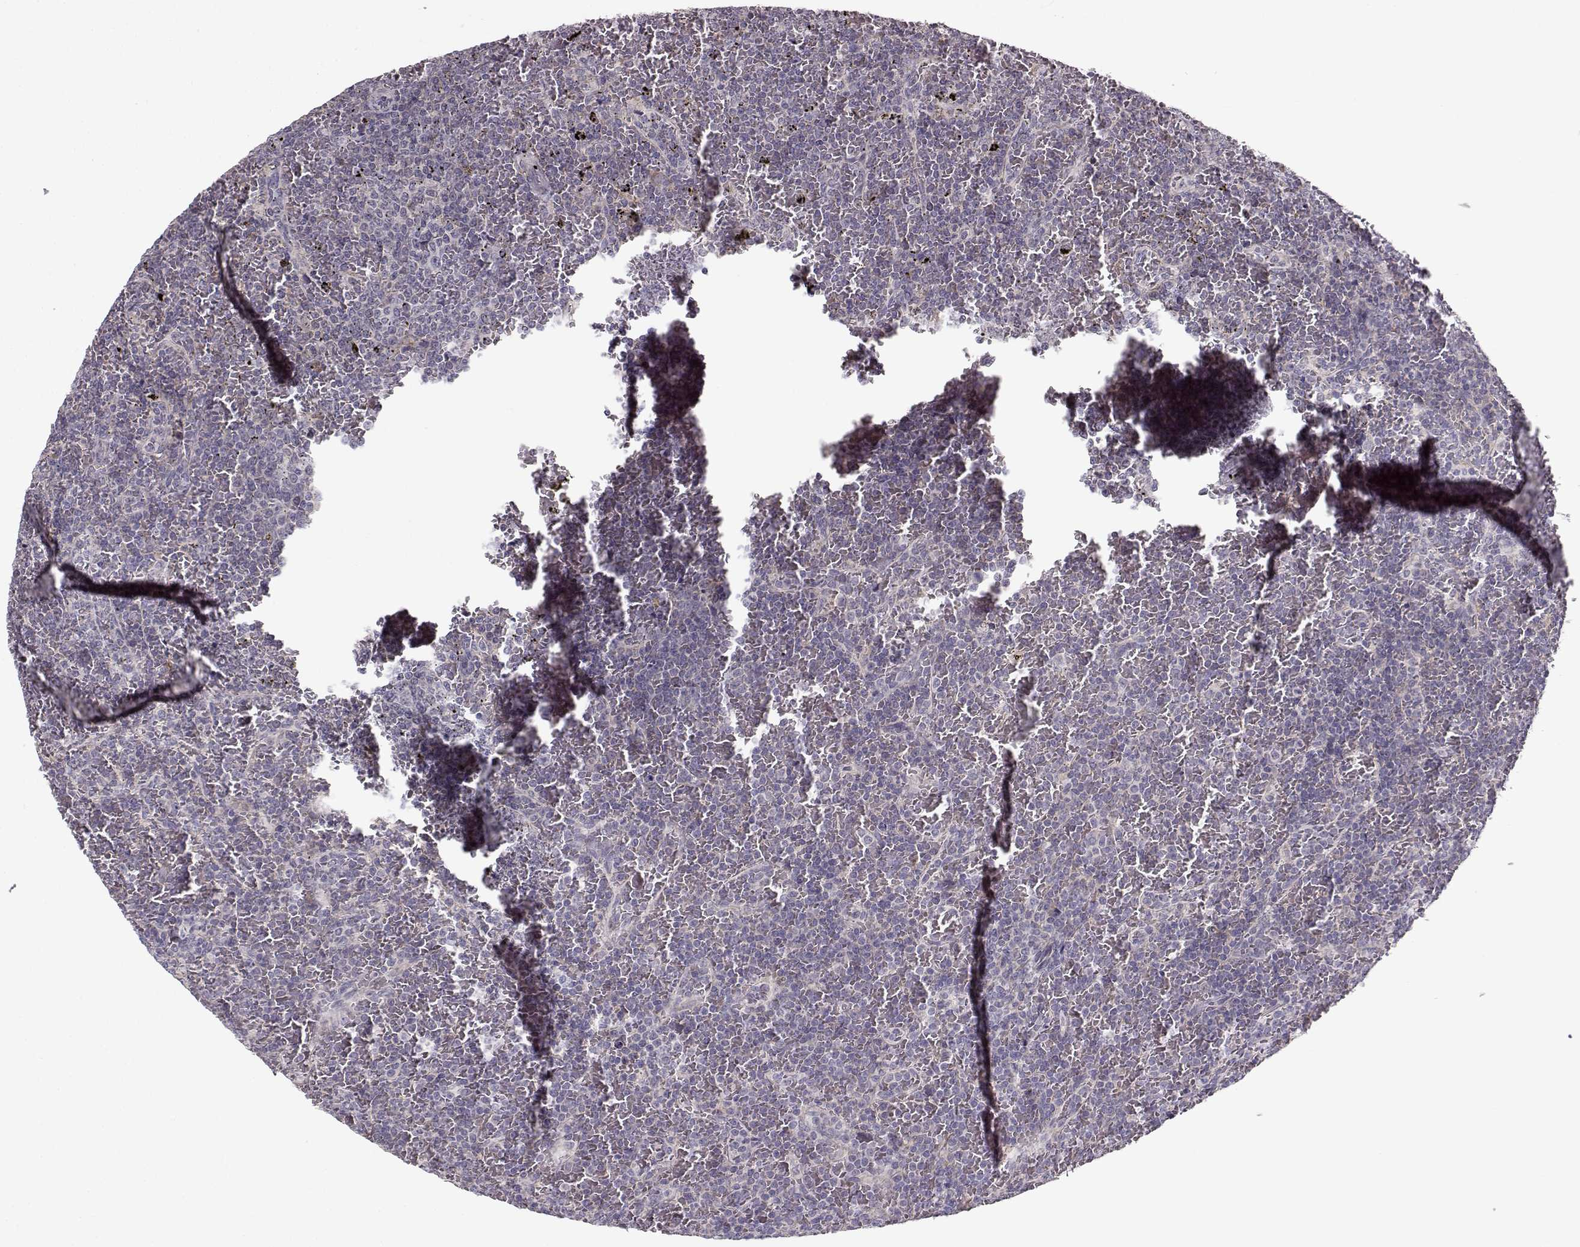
{"staining": {"intensity": "negative", "quantity": "none", "location": "none"}, "tissue": "lymphoma", "cell_type": "Tumor cells", "image_type": "cancer", "snomed": [{"axis": "morphology", "description": "Malignant lymphoma, non-Hodgkin's type, Low grade"}, {"axis": "topography", "description": "Spleen"}], "caption": "A micrograph of human lymphoma is negative for staining in tumor cells.", "gene": "ENTPD8", "patient": {"sex": "female", "age": 77}}